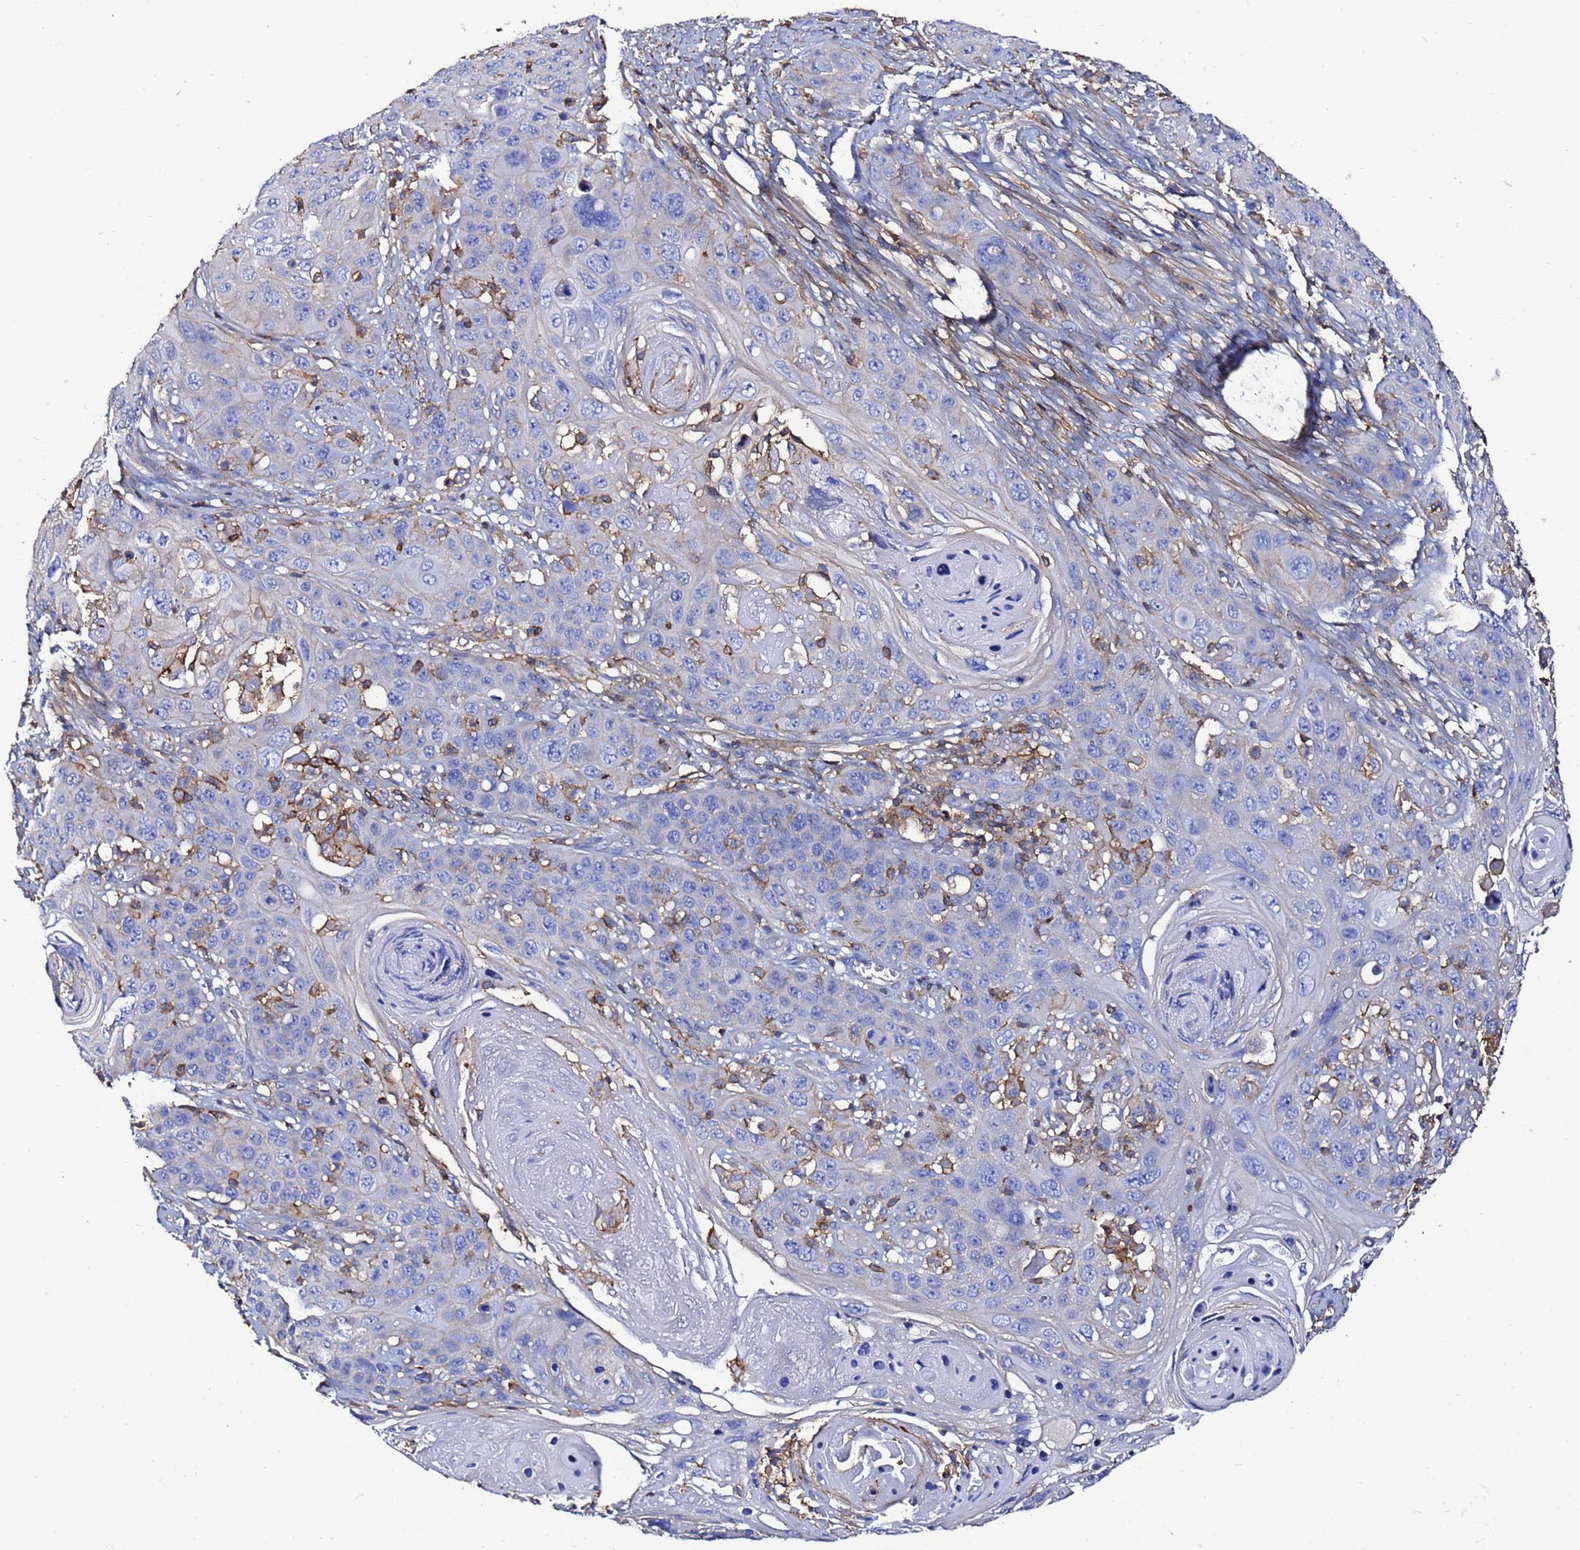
{"staining": {"intensity": "negative", "quantity": "none", "location": "none"}, "tissue": "skin cancer", "cell_type": "Tumor cells", "image_type": "cancer", "snomed": [{"axis": "morphology", "description": "Squamous cell carcinoma, NOS"}, {"axis": "topography", "description": "Skin"}], "caption": "This is a micrograph of immunohistochemistry staining of skin squamous cell carcinoma, which shows no positivity in tumor cells.", "gene": "ACTB", "patient": {"sex": "male", "age": 55}}